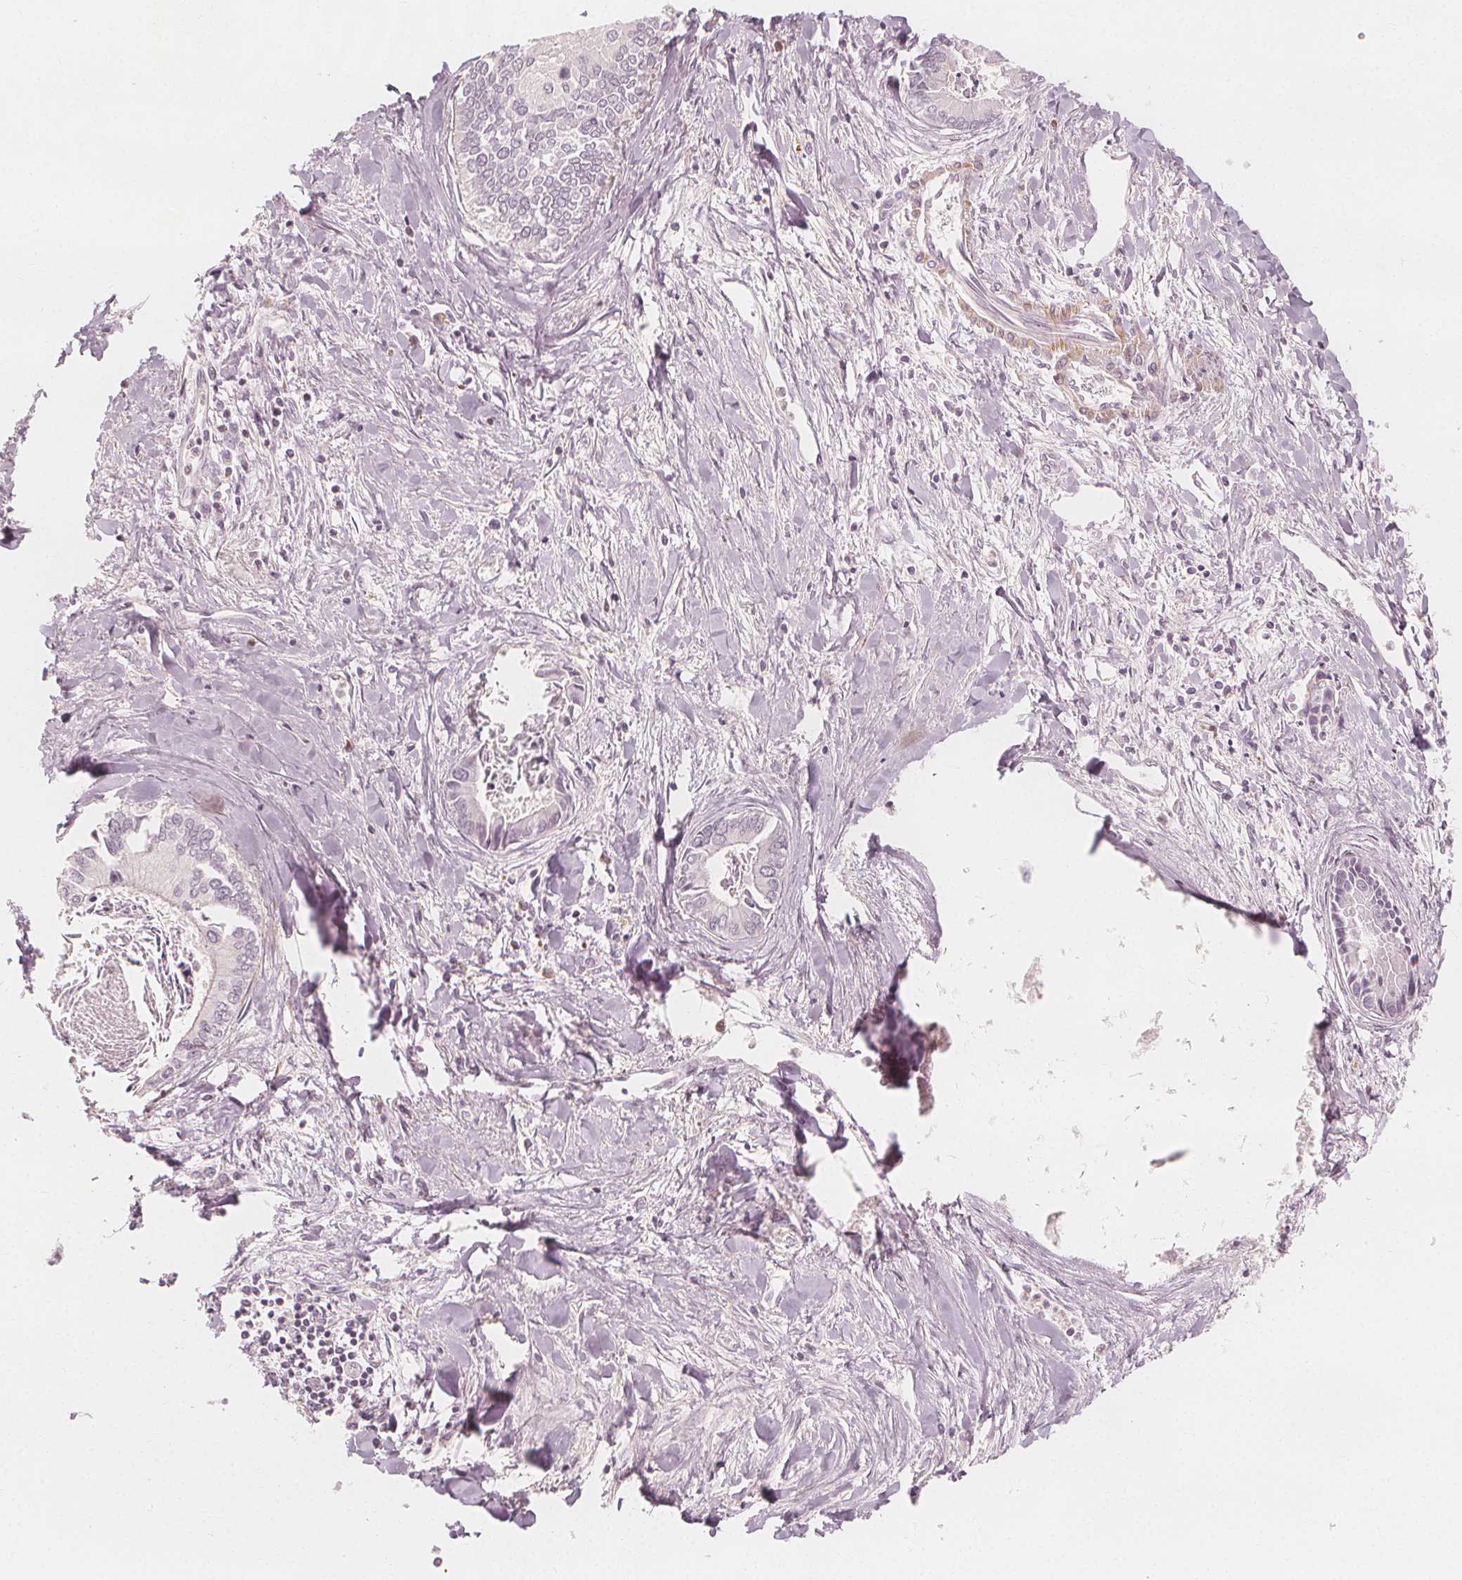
{"staining": {"intensity": "negative", "quantity": "none", "location": "none"}, "tissue": "liver cancer", "cell_type": "Tumor cells", "image_type": "cancer", "snomed": [{"axis": "morphology", "description": "Cholangiocarcinoma"}, {"axis": "topography", "description": "Liver"}], "caption": "Tumor cells are negative for protein expression in human liver cancer (cholangiocarcinoma). (DAB immunohistochemistry, high magnification).", "gene": "ARHGAP26", "patient": {"sex": "male", "age": 66}}